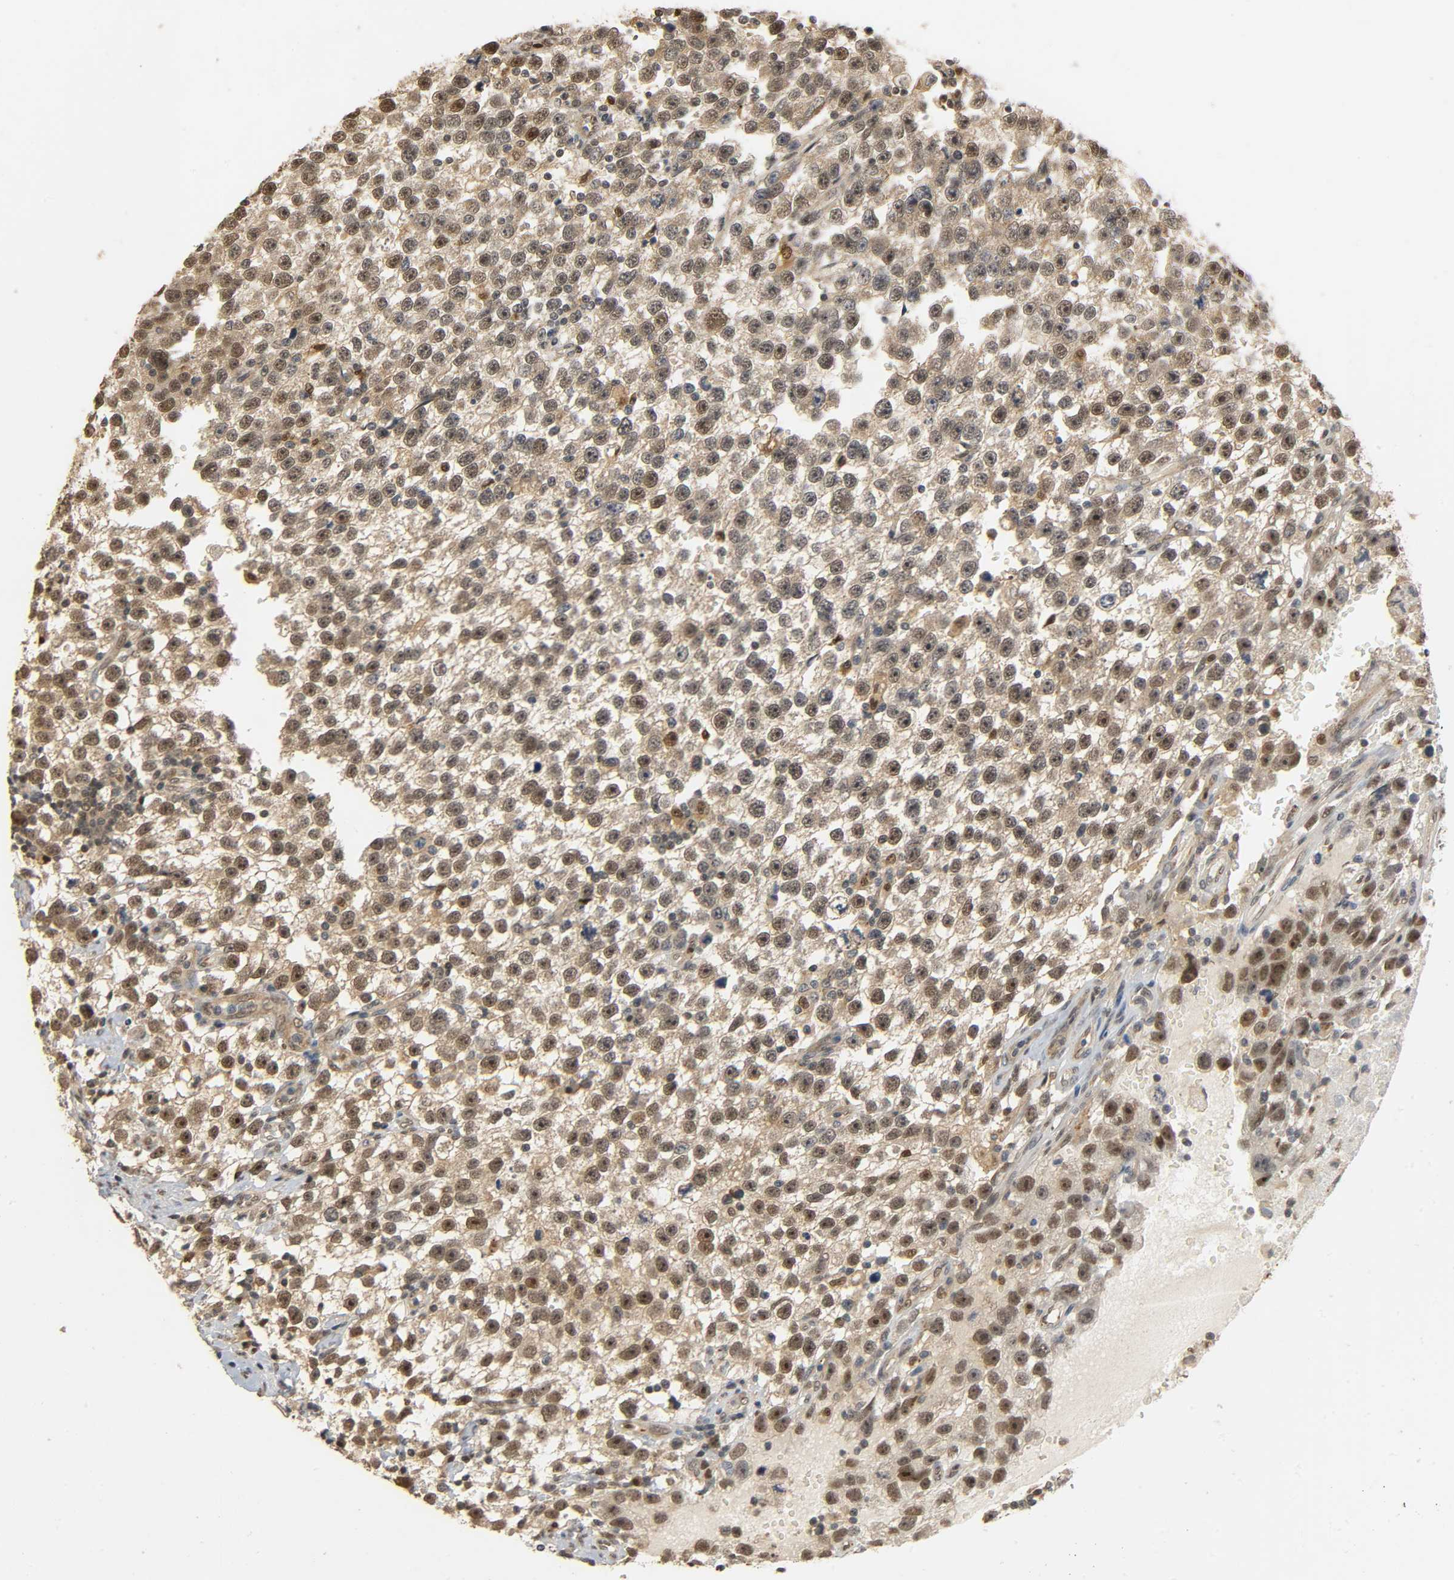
{"staining": {"intensity": "moderate", "quantity": ">75%", "location": "cytoplasmic/membranous,nuclear"}, "tissue": "testis cancer", "cell_type": "Tumor cells", "image_type": "cancer", "snomed": [{"axis": "morphology", "description": "Seminoma, NOS"}, {"axis": "topography", "description": "Testis"}], "caption": "Testis cancer (seminoma) stained with a brown dye reveals moderate cytoplasmic/membranous and nuclear positive positivity in approximately >75% of tumor cells.", "gene": "ZFPM2", "patient": {"sex": "male", "age": 33}}